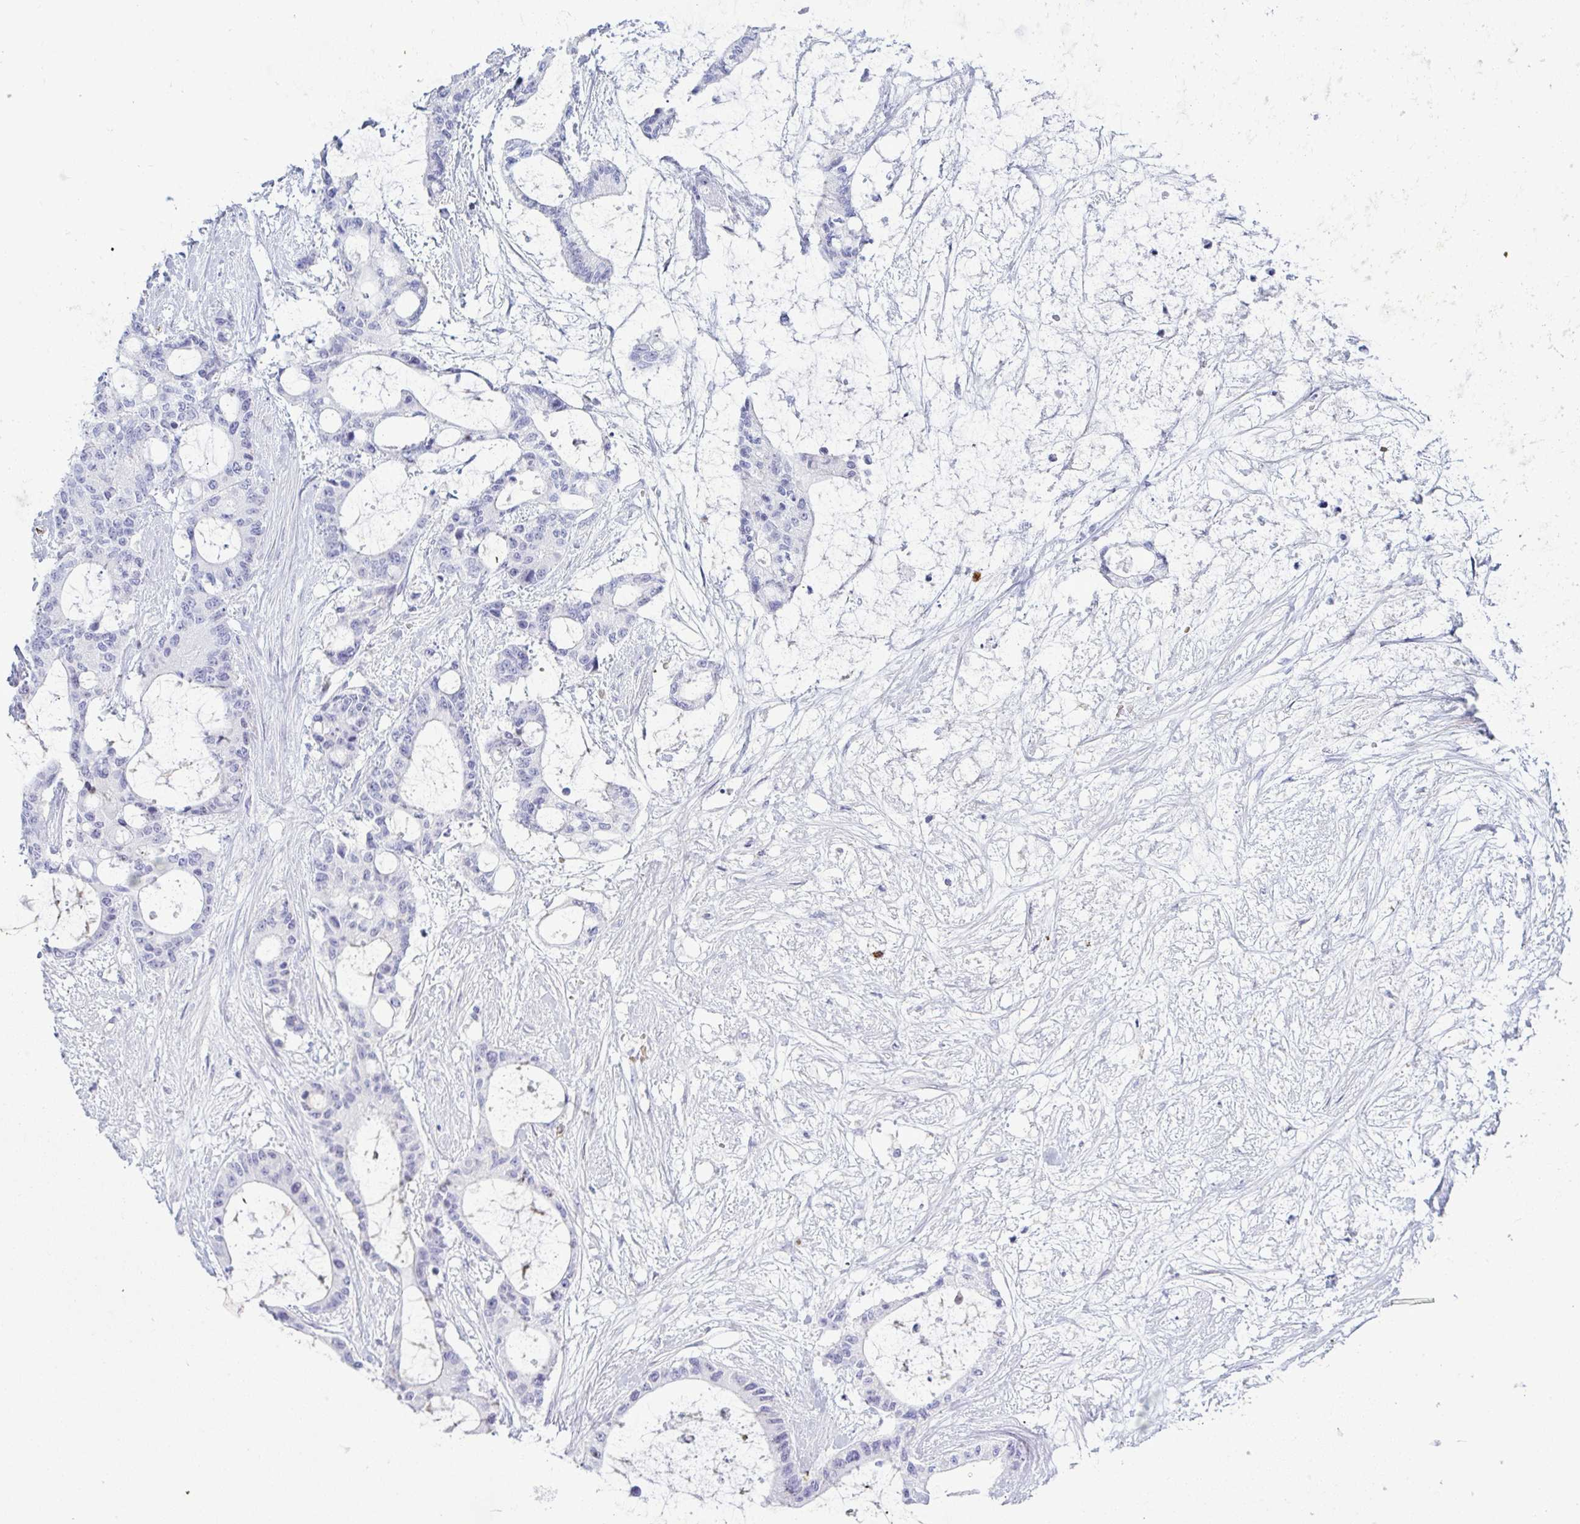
{"staining": {"intensity": "negative", "quantity": "none", "location": "none"}, "tissue": "liver cancer", "cell_type": "Tumor cells", "image_type": "cancer", "snomed": [{"axis": "morphology", "description": "Normal tissue, NOS"}, {"axis": "morphology", "description": "Cholangiocarcinoma"}, {"axis": "topography", "description": "Liver"}, {"axis": "topography", "description": "Peripheral nerve tissue"}], "caption": "Immunohistochemical staining of cholangiocarcinoma (liver) shows no significant staining in tumor cells. The staining was performed using DAB (3,3'-diaminobenzidine) to visualize the protein expression in brown, while the nuclei were stained in blue with hematoxylin (Magnification: 20x).", "gene": "ZNF684", "patient": {"sex": "female", "age": 73}}